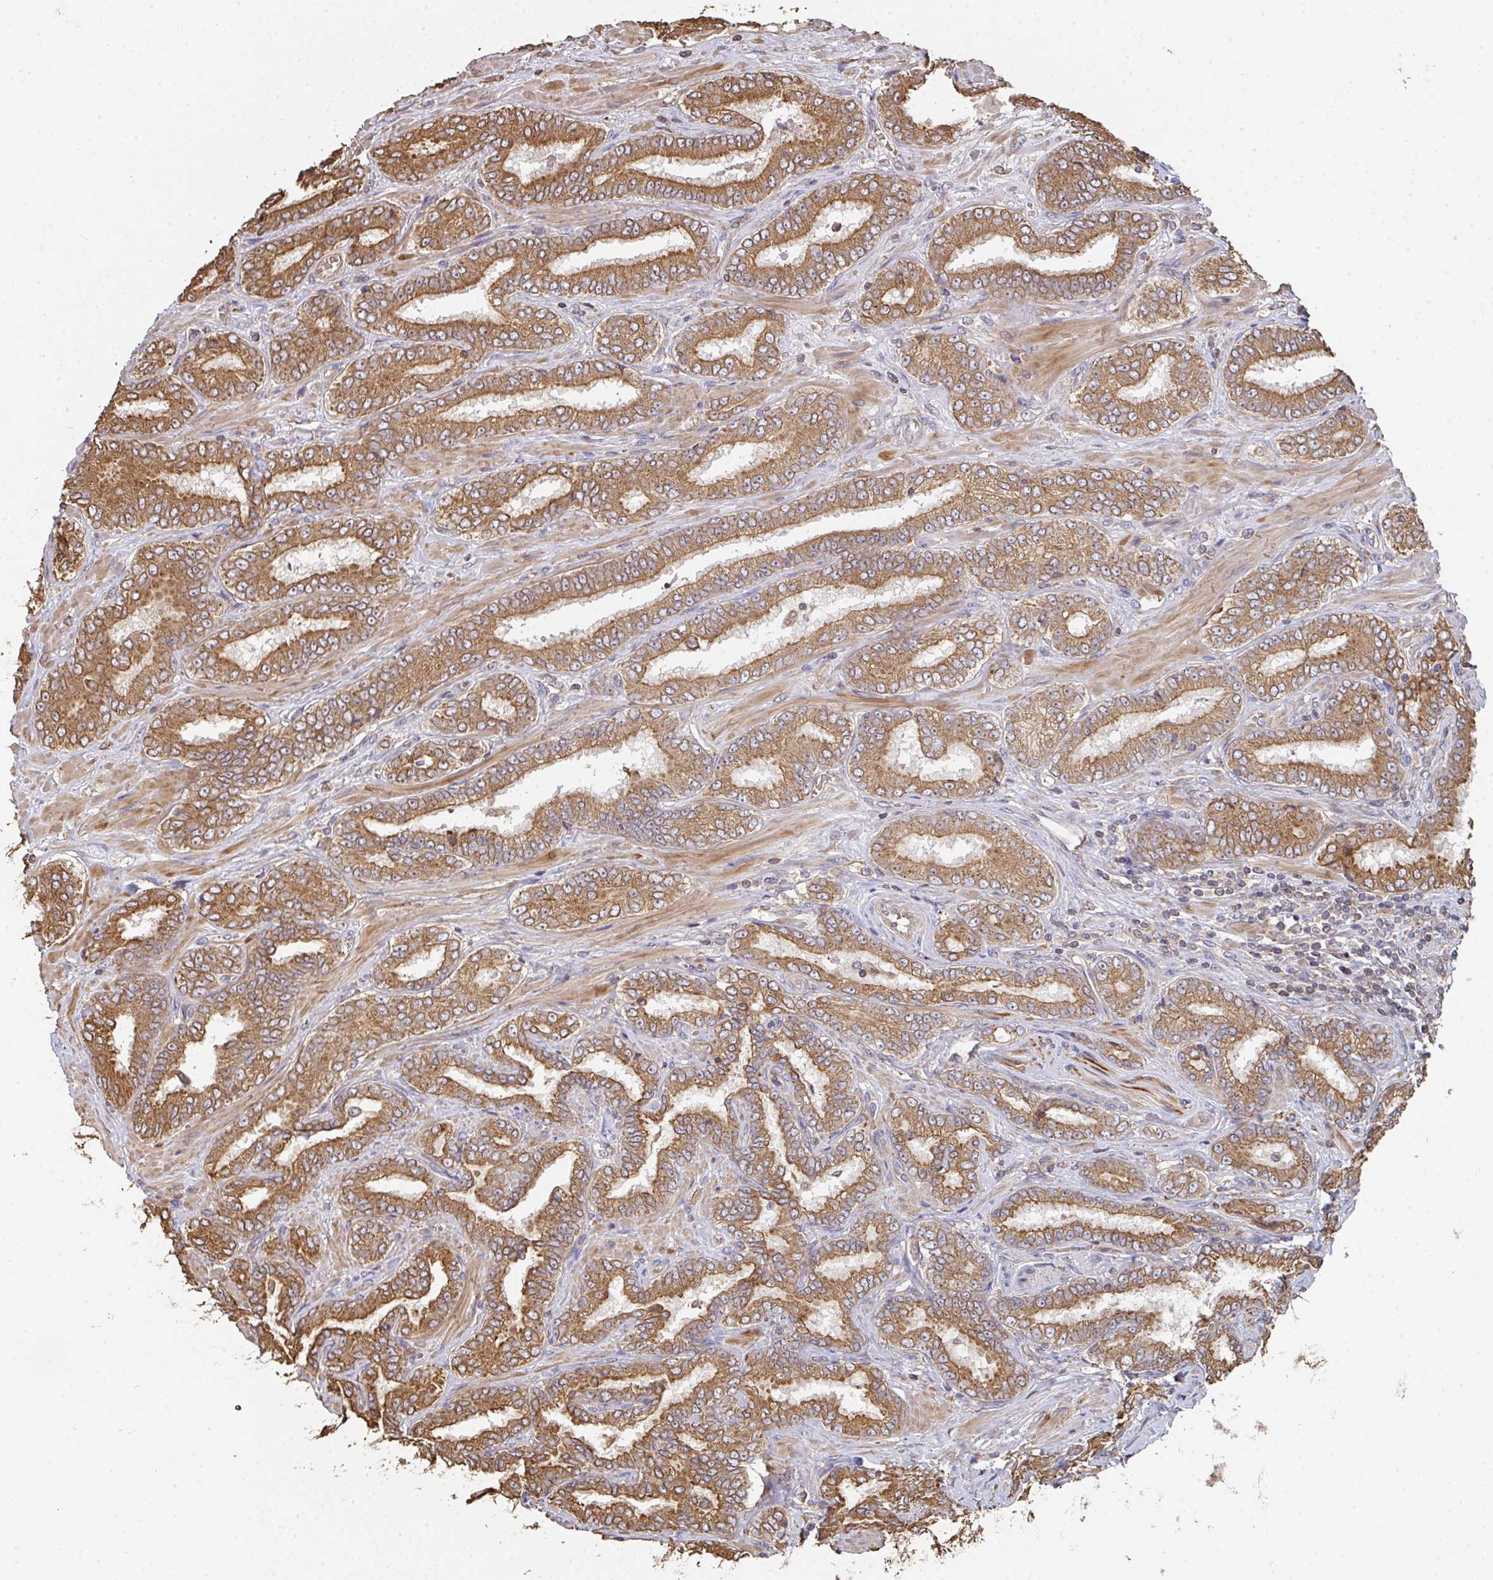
{"staining": {"intensity": "moderate", "quantity": ">75%", "location": "cytoplasmic/membranous"}, "tissue": "prostate cancer", "cell_type": "Tumor cells", "image_type": "cancer", "snomed": [{"axis": "morphology", "description": "Adenocarcinoma, High grade"}, {"axis": "topography", "description": "Prostate"}], "caption": "Protein expression analysis of human adenocarcinoma (high-grade) (prostate) reveals moderate cytoplasmic/membranous positivity in about >75% of tumor cells.", "gene": "POLG", "patient": {"sex": "male", "age": 72}}